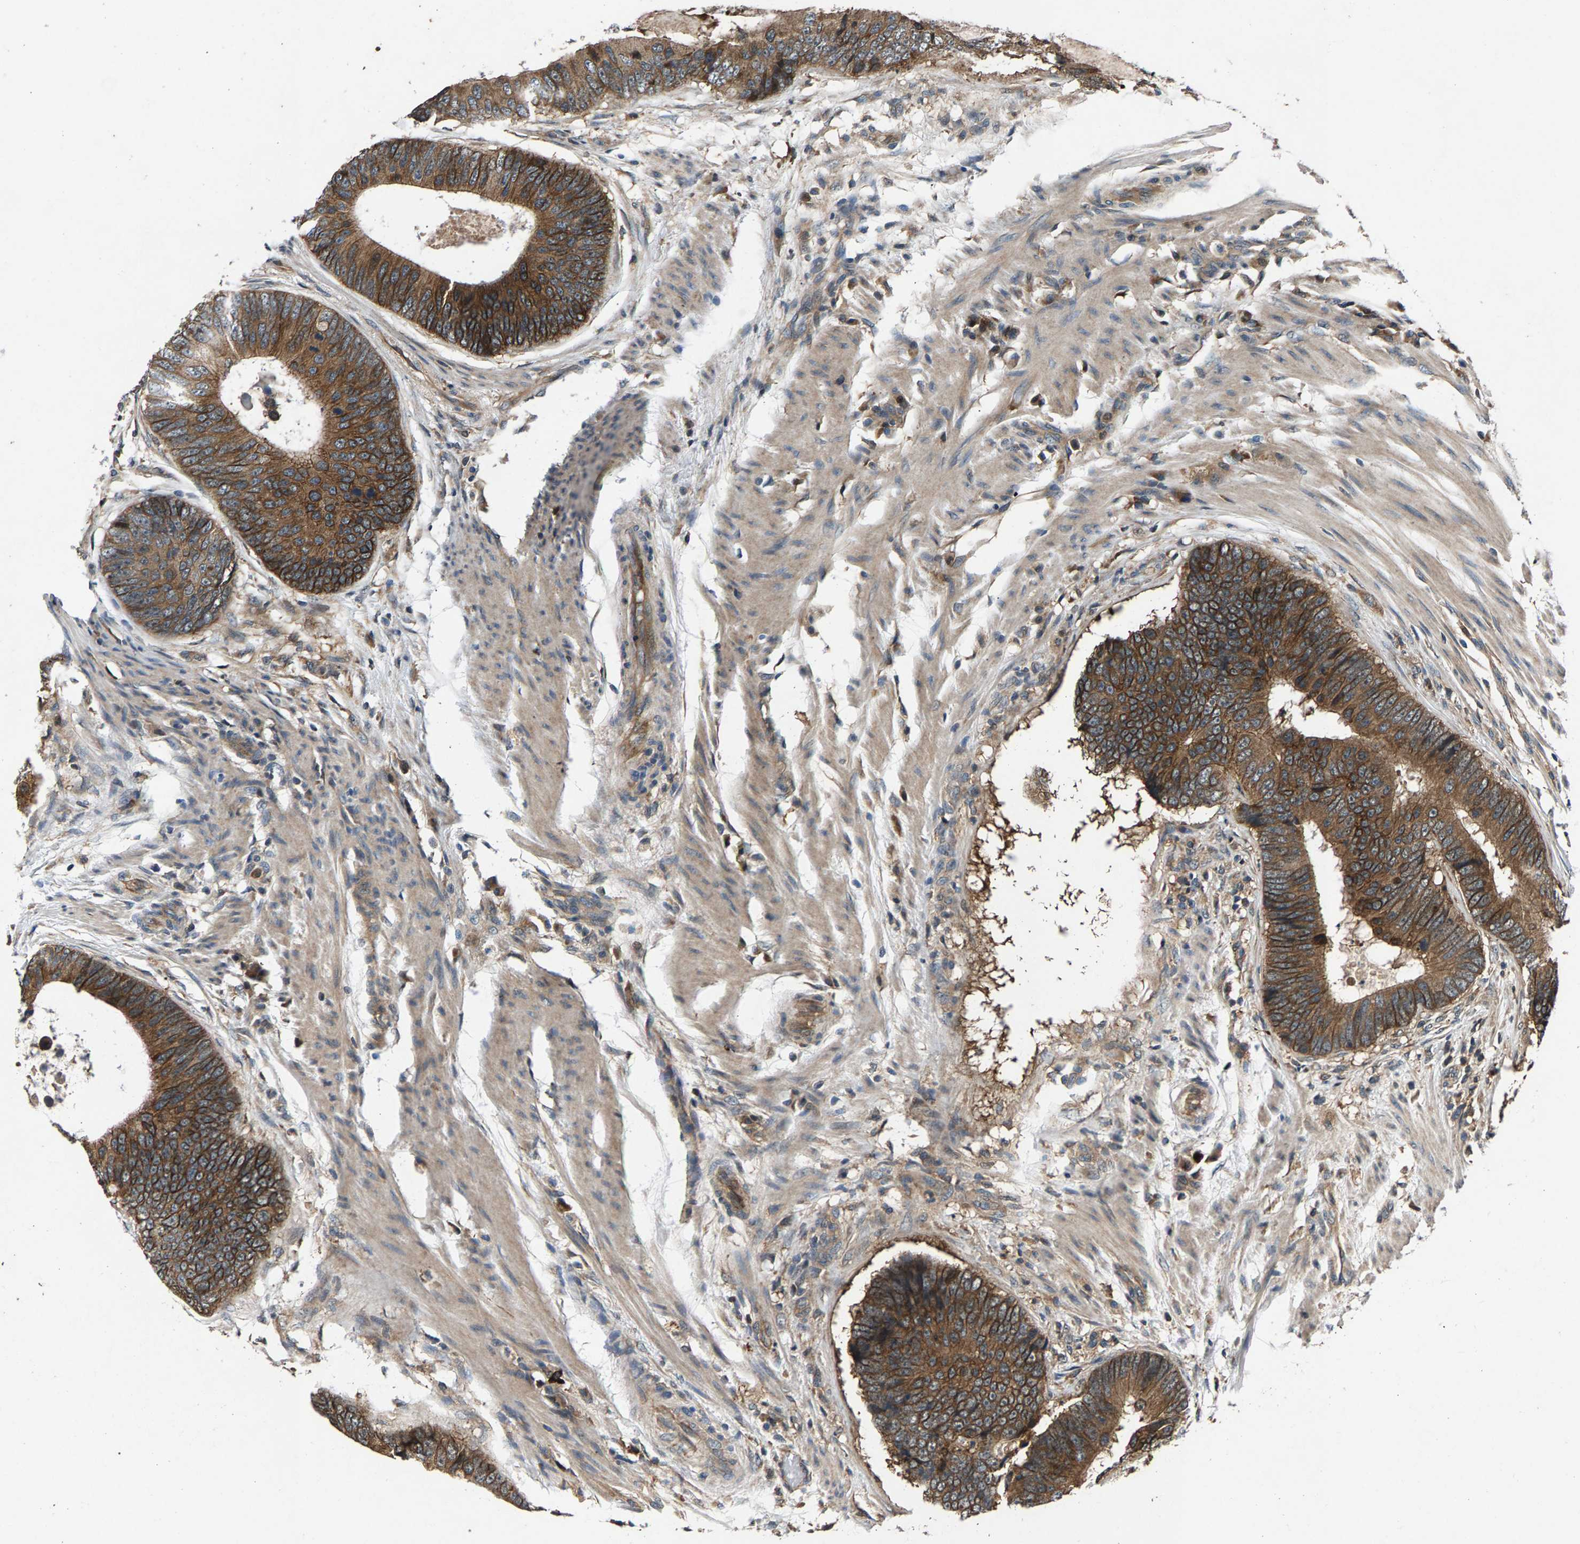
{"staining": {"intensity": "moderate", "quantity": ">75%", "location": "cytoplasmic/membranous"}, "tissue": "colorectal cancer", "cell_type": "Tumor cells", "image_type": "cancer", "snomed": [{"axis": "morphology", "description": "Adenocarcinoma, NOS"}, {"axis": "topography", "description": "Colon"}], "caption": "Tumor cells show moderate cytoplasmic/membranous staining in about >75% of cells in colorectal adenocarcinoma.", "gene": "FAM78A", "patient": {"sex": "male", "age": 56}}